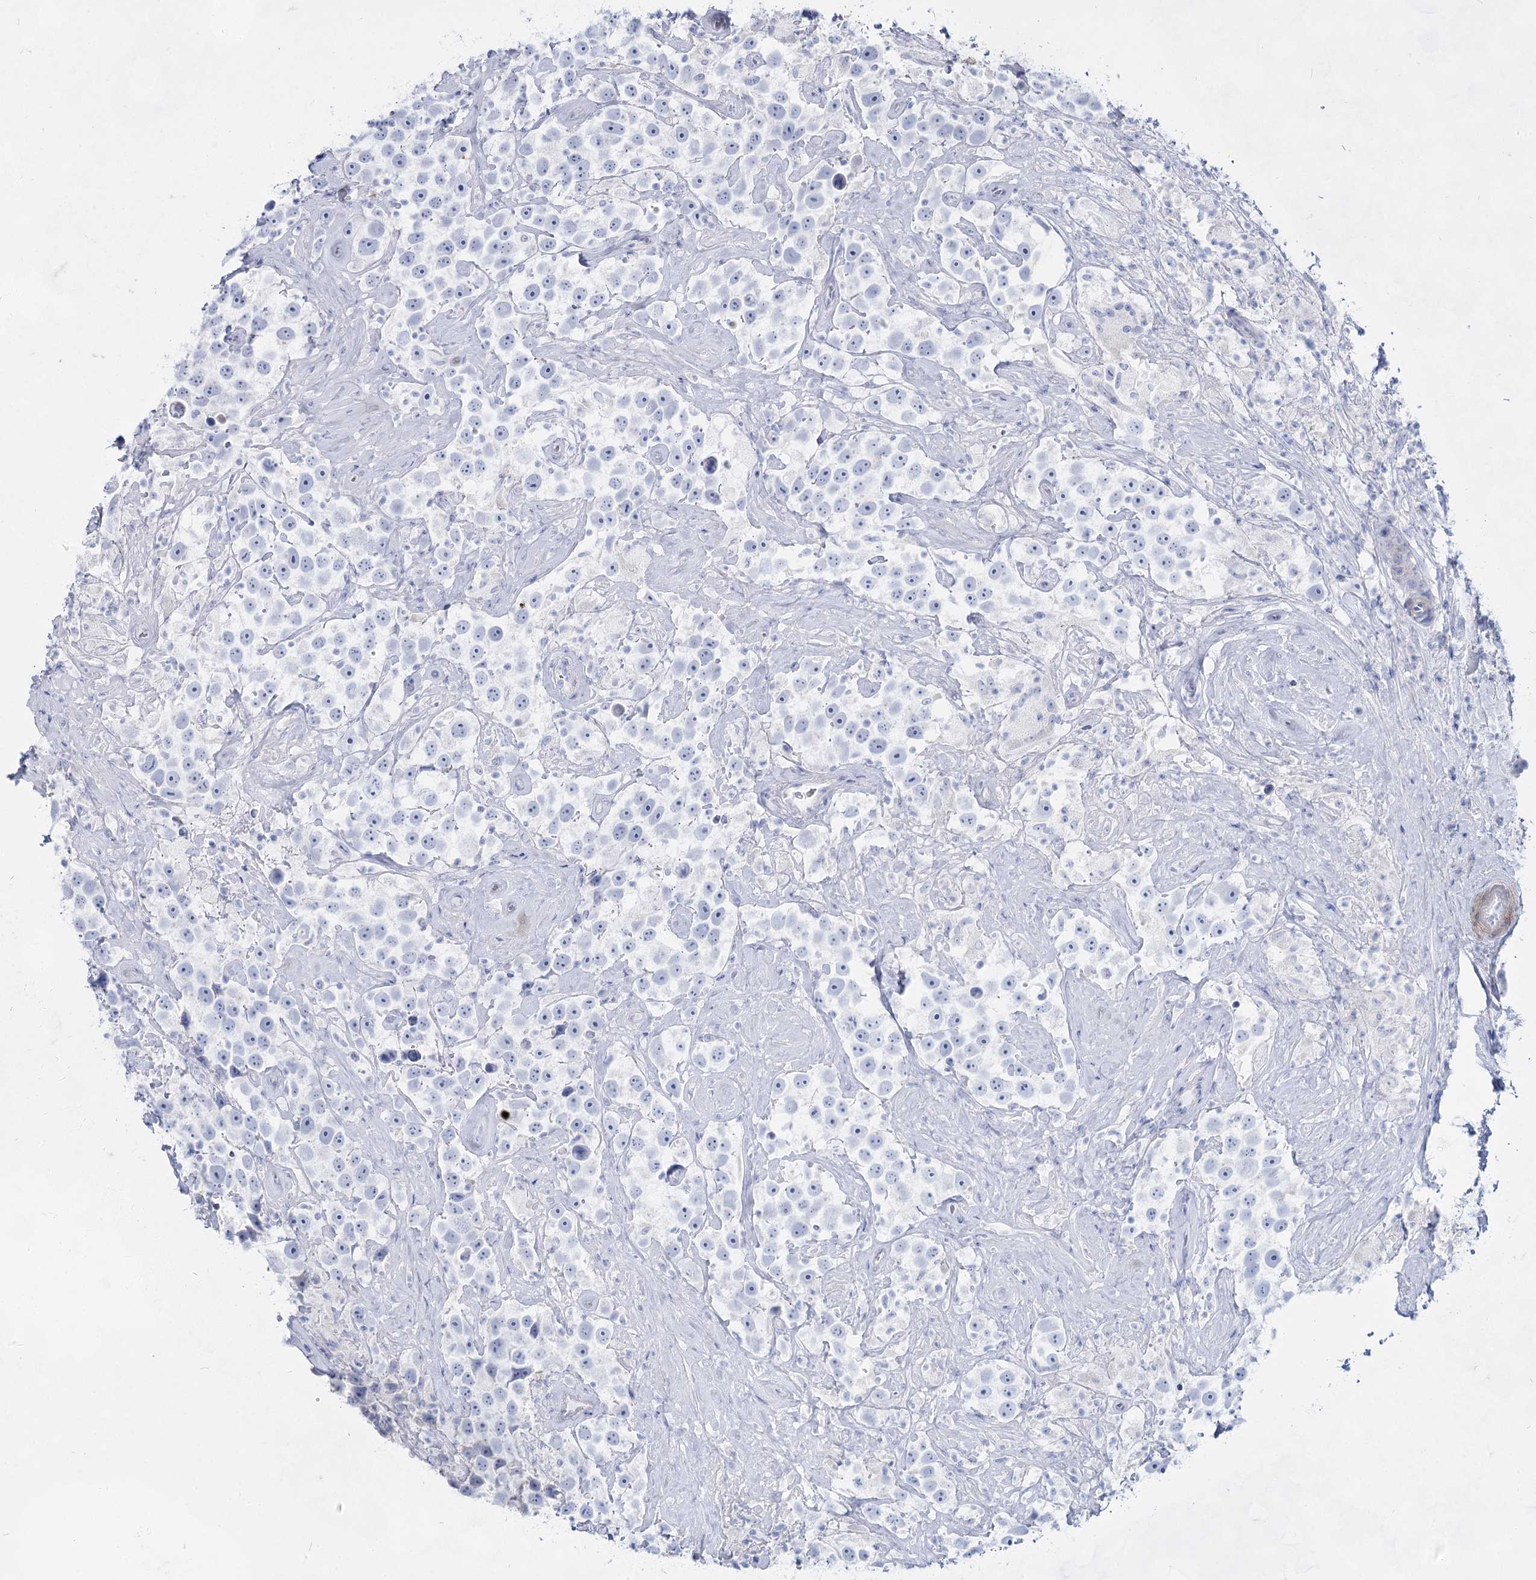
{"staining": {"intensity": "negative", "quantity": "none", "location": "none"}, "tissue": "testis cancer", "cell_type": "Tumor cells", "image_type": "cancer", "snomed": [{"axis": "morphology", "description": "Seminoma, NOS"}, {"axis": "topography", "description": "Testis"}], "caption": "Immunohistochemistry image of human seminoma (testis) stained for a protein (brown), which demonstrates no staining in tumor cells. Nuclei are stained in blue.", "gene": "ACRV1", "patient": {"sex": "male", "age": 49}}